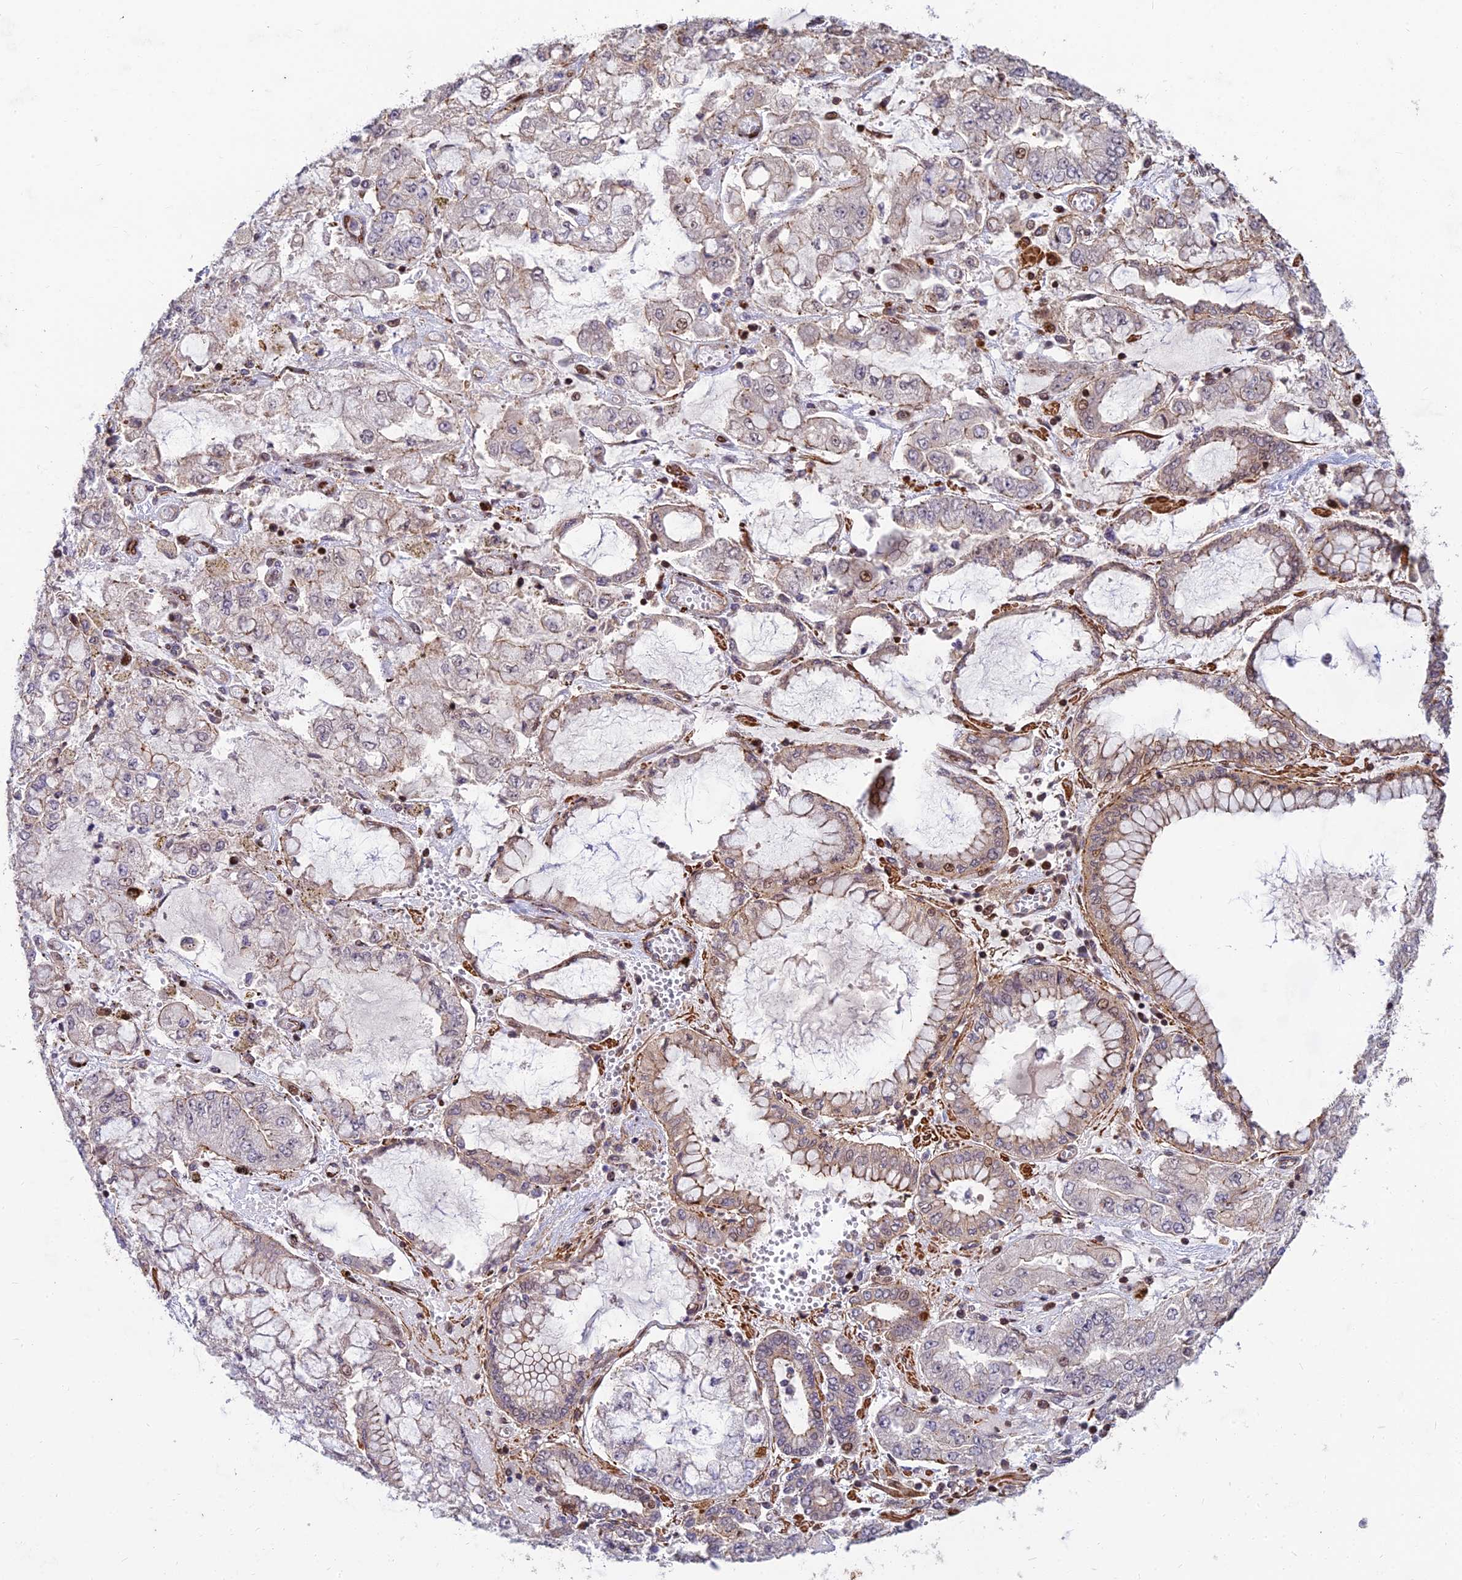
{"staining": {"intensity": "negative", "quantity": "none", "location": "none"}, "tissue": "stomach cancer", "cell_type": "Tumor cells", "image_type": "cancer", "snomed": [{"axis": "morphology", "description": "Adenocarcinoma, NOS"}, {"axis": "topography", "description": "Stomach"}], "caption": "Immunohistochemical staining of human adenocarcinoma (stomach) reveals no significant expression in tumor cells.", "gene": "RELCH", "patient": {"sex": "male", "age": 76}}